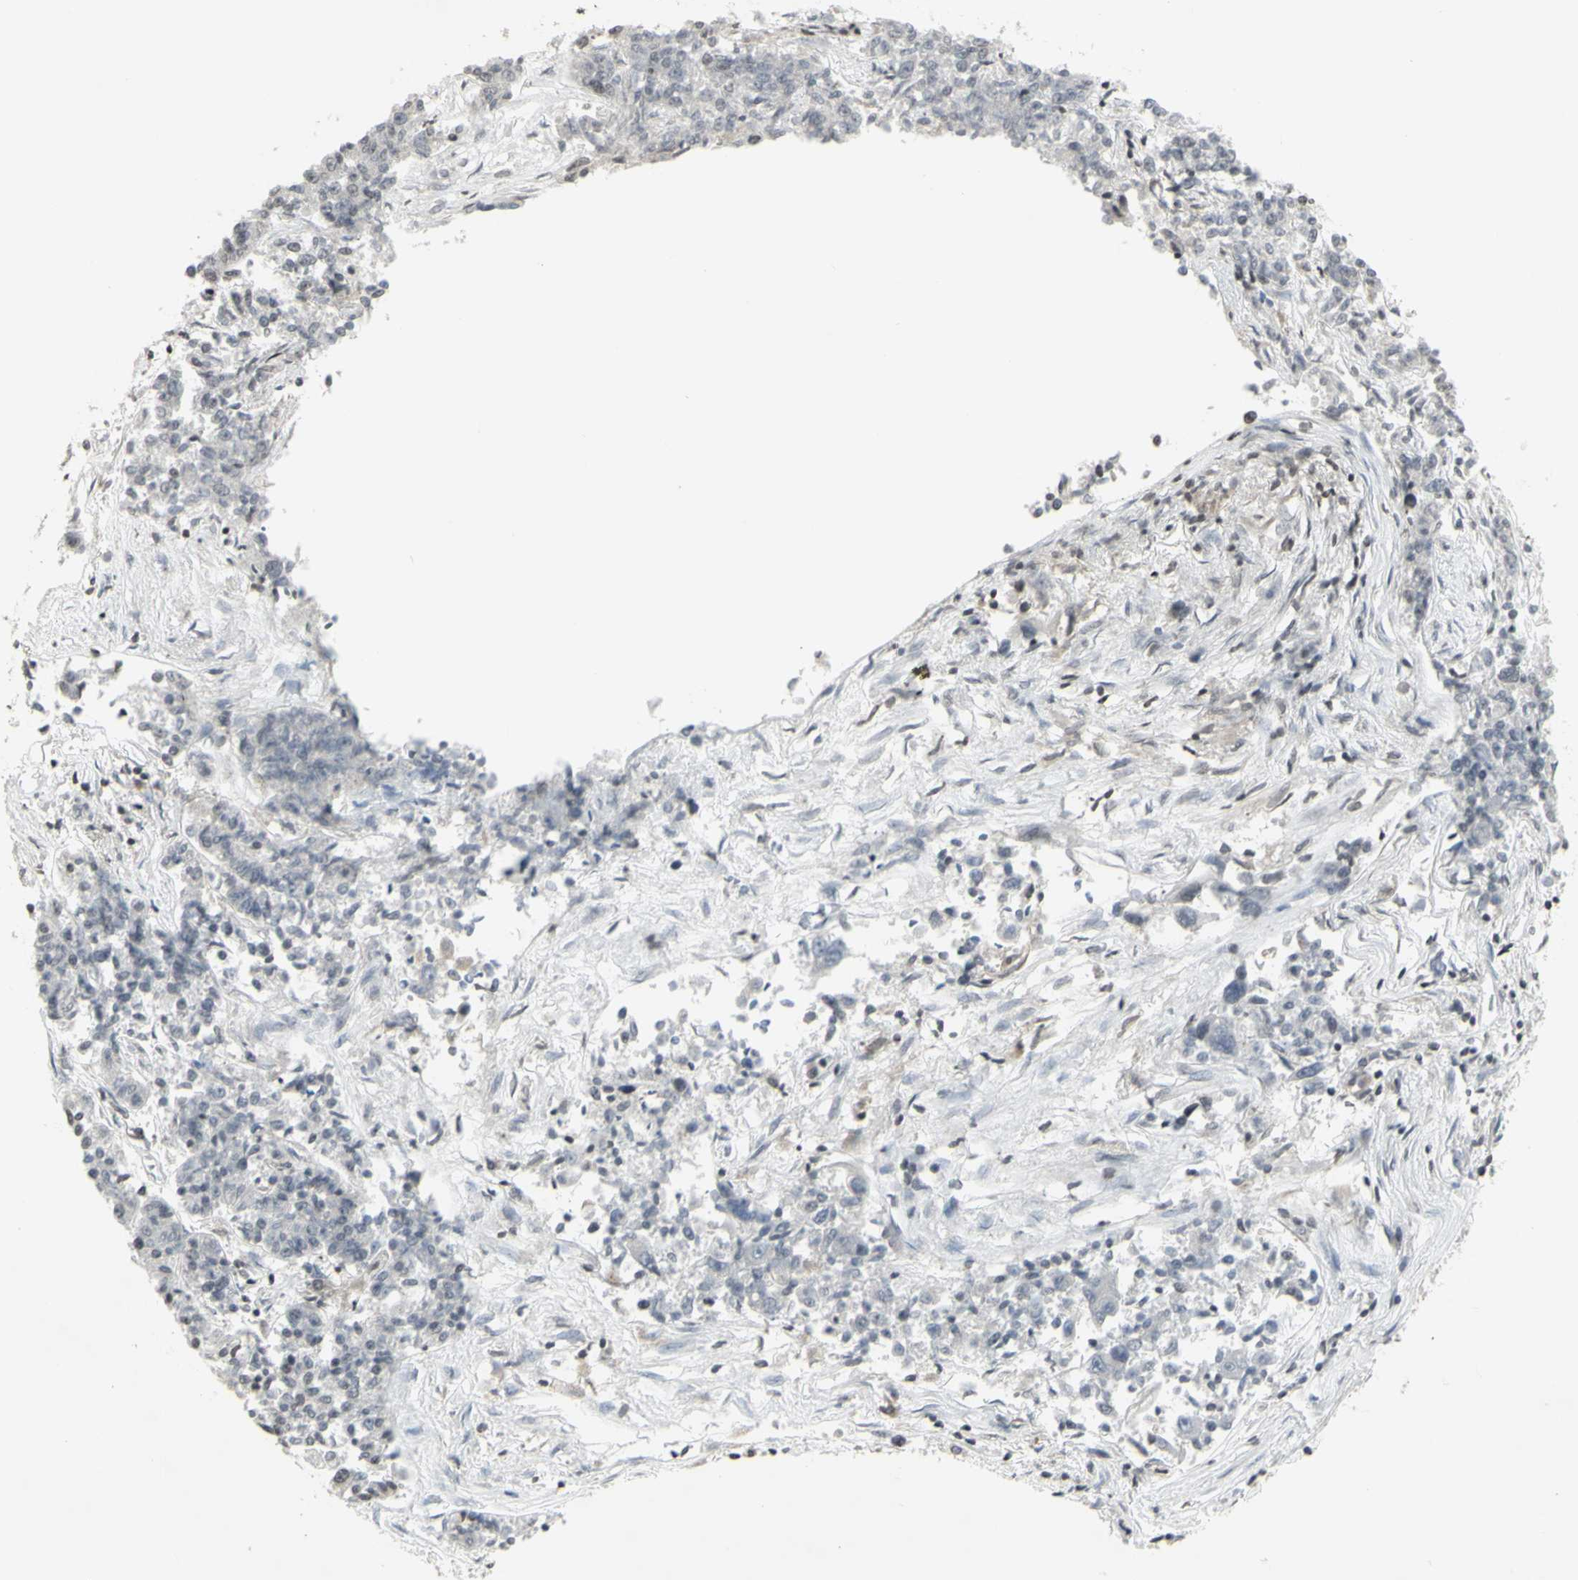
{"staining": {"intensity": "negative", "quantity": "none", "location": "none"}, "tissue": "lung cancer", "cell_type": "Tumor cells", "image_type": "cancer", "snomed": [{"axis": "morphology", "description": "Adenocarcinoma, NOS"}, {"axis": "topography", "description": "Lung"}], "caption": "Micrograph shows no protein expression in tumor cells of lung cancer tissue.", "gene": "MUC5AC", "patient": {"sex": "male", "age": 84}}